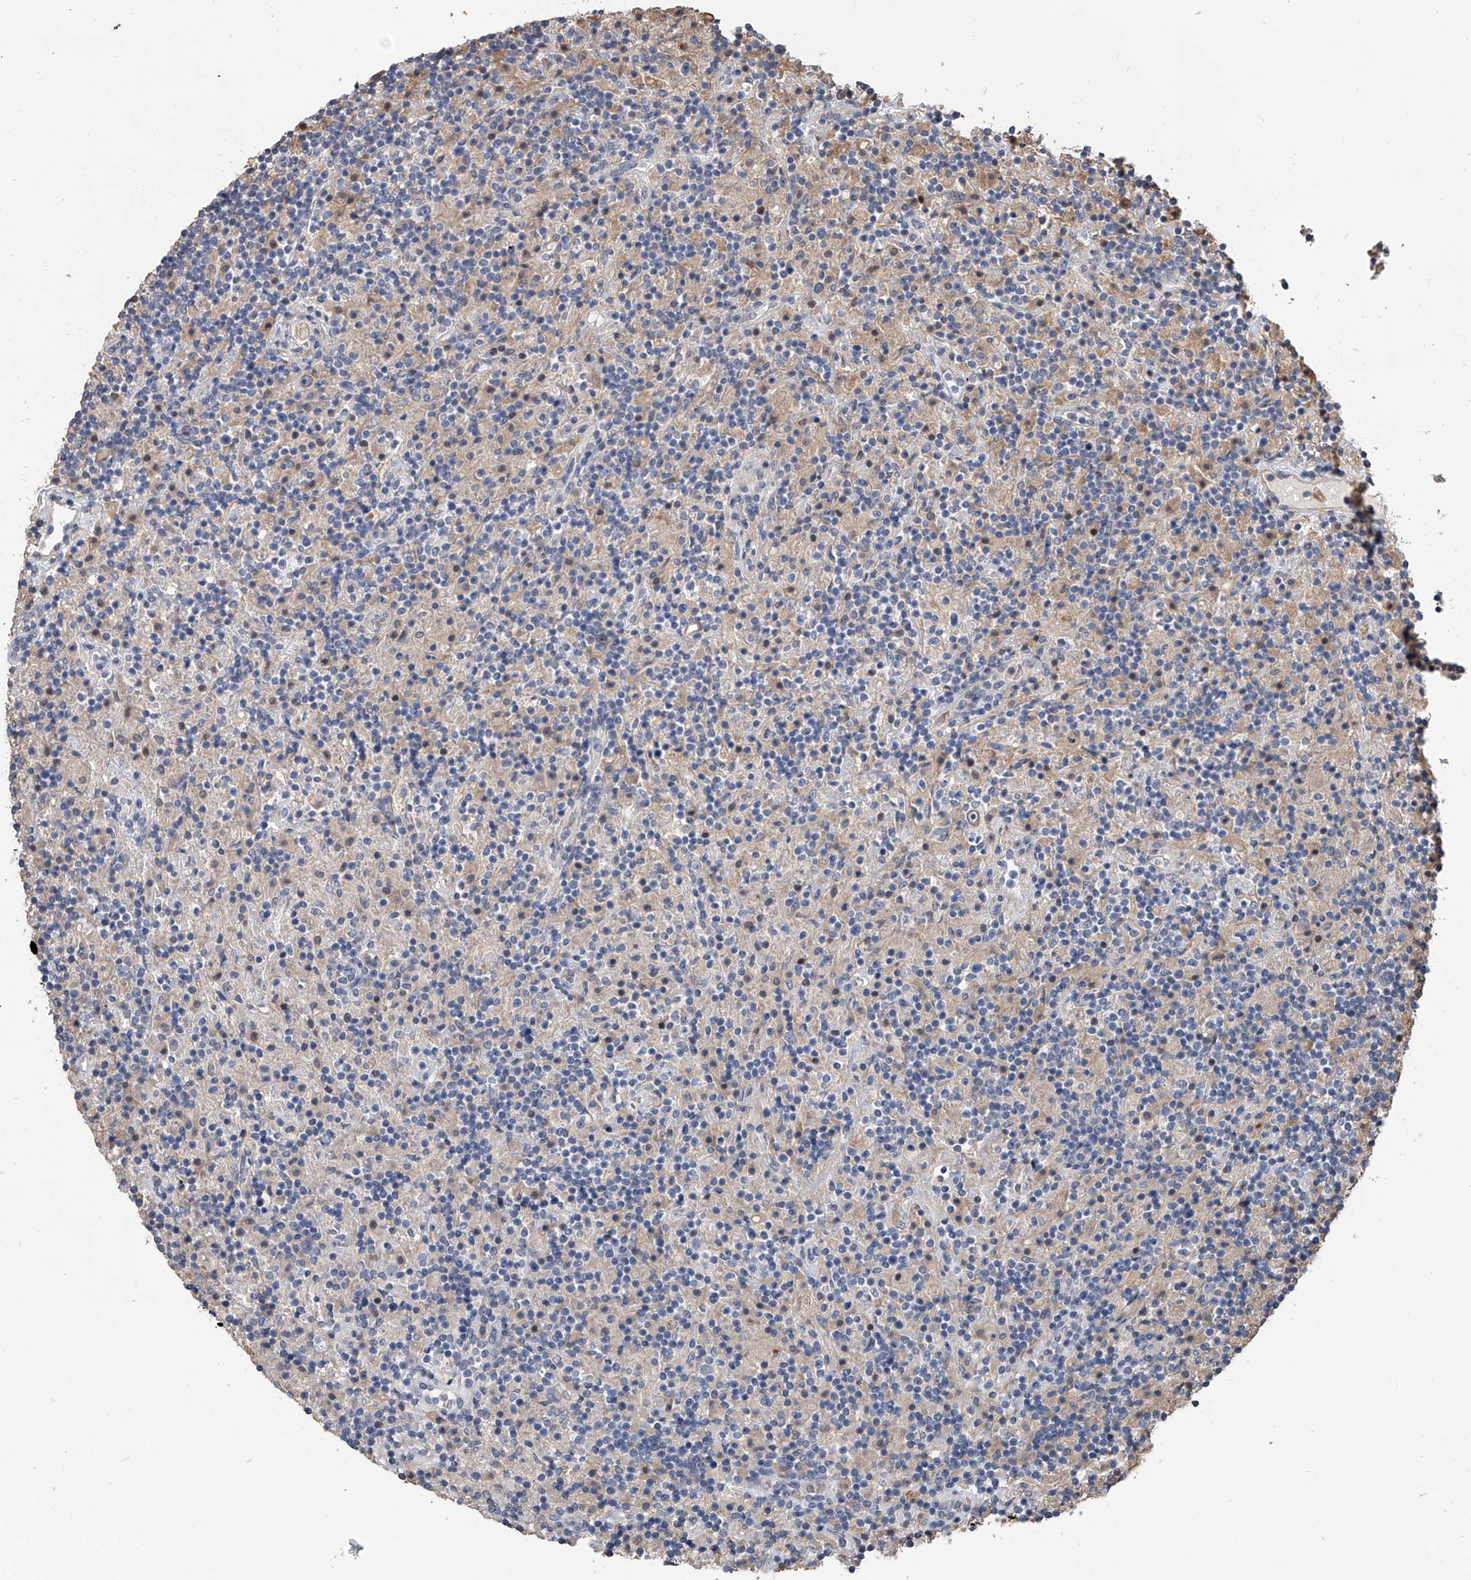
{"staining": {"intensity": "negative", "quantity": "none", "location": "none"}, "tissue": "lymphoma", "cell_type": "Tumor cells", "image_type": "cancer", "snomed": [{"axis": "morphology", "description": "Hodgkin's disease, NOS"}, {"axis": "topography", "description": "Lymph node"}], "caption": "Histopathology image shows no protein expression in tumor cells of Hodgkin's disease tissue. (Brightfield microscopy of DAB (3,3'-diaminobenzidine) immunohistochemistry at high magnification).", "gene": "DOCK9", "patient": {"sex": "male", "age": 70}}